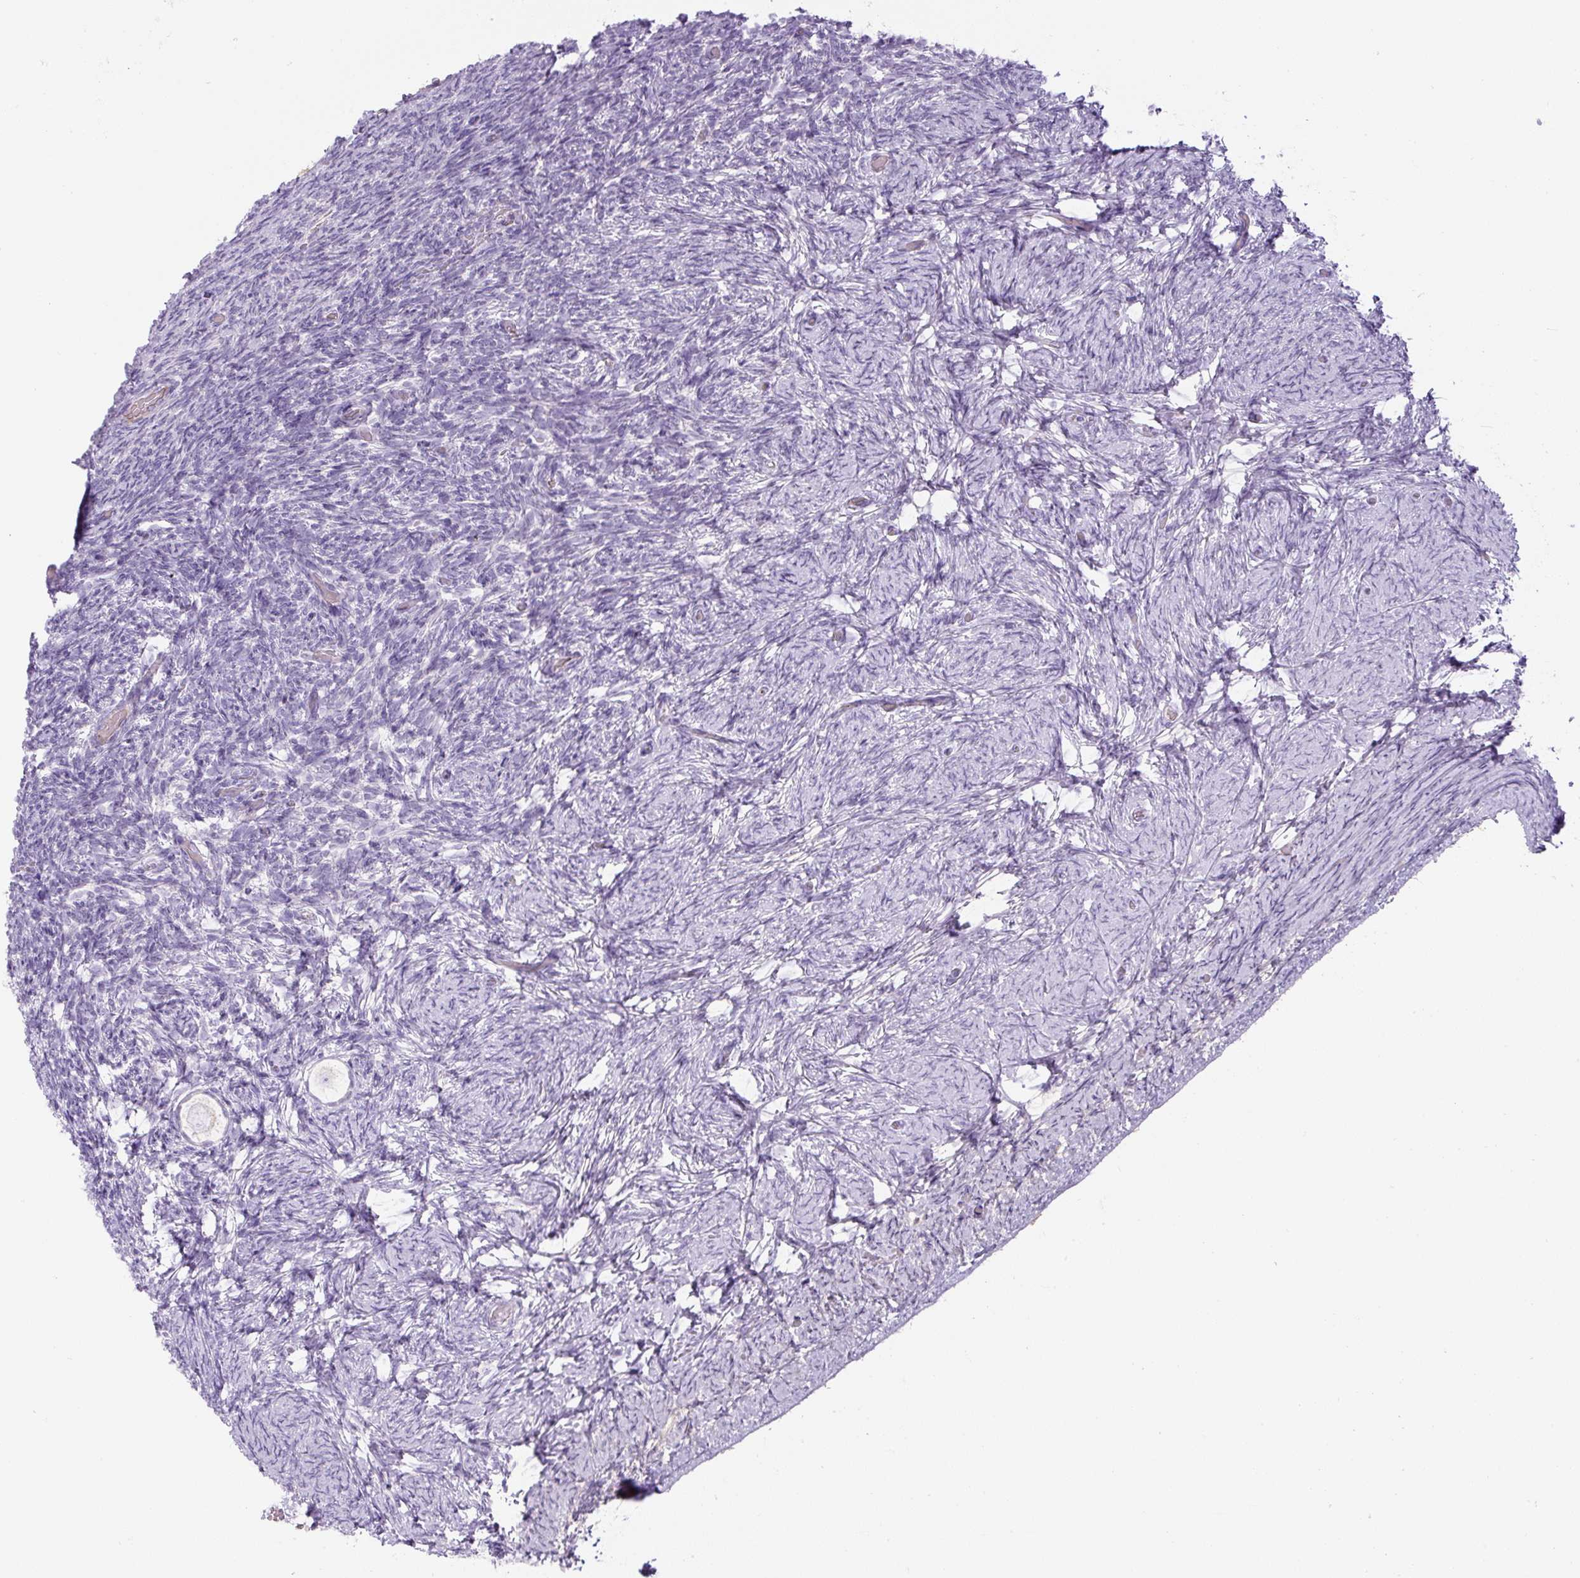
{"staining": {"intensity": "negative", "quantity": "none", "location": "none"}, "tissue": "ovary", "cell_type": "Follicle cells", "image_type": "normal", "snomed": [{"axis": "morphology", "description": "Normal tissue, NOS"}, {"axis": "topography", "description": "Ovary"}], "caption": "Follicle cells show no significant staining in benign ovary. (Brightfield microscopy of DAB (3,3'-diaminobenzidine) IHC at high magnification).", "gene": "RSPO4", "patient": {"sex": "female", "age": 34}}